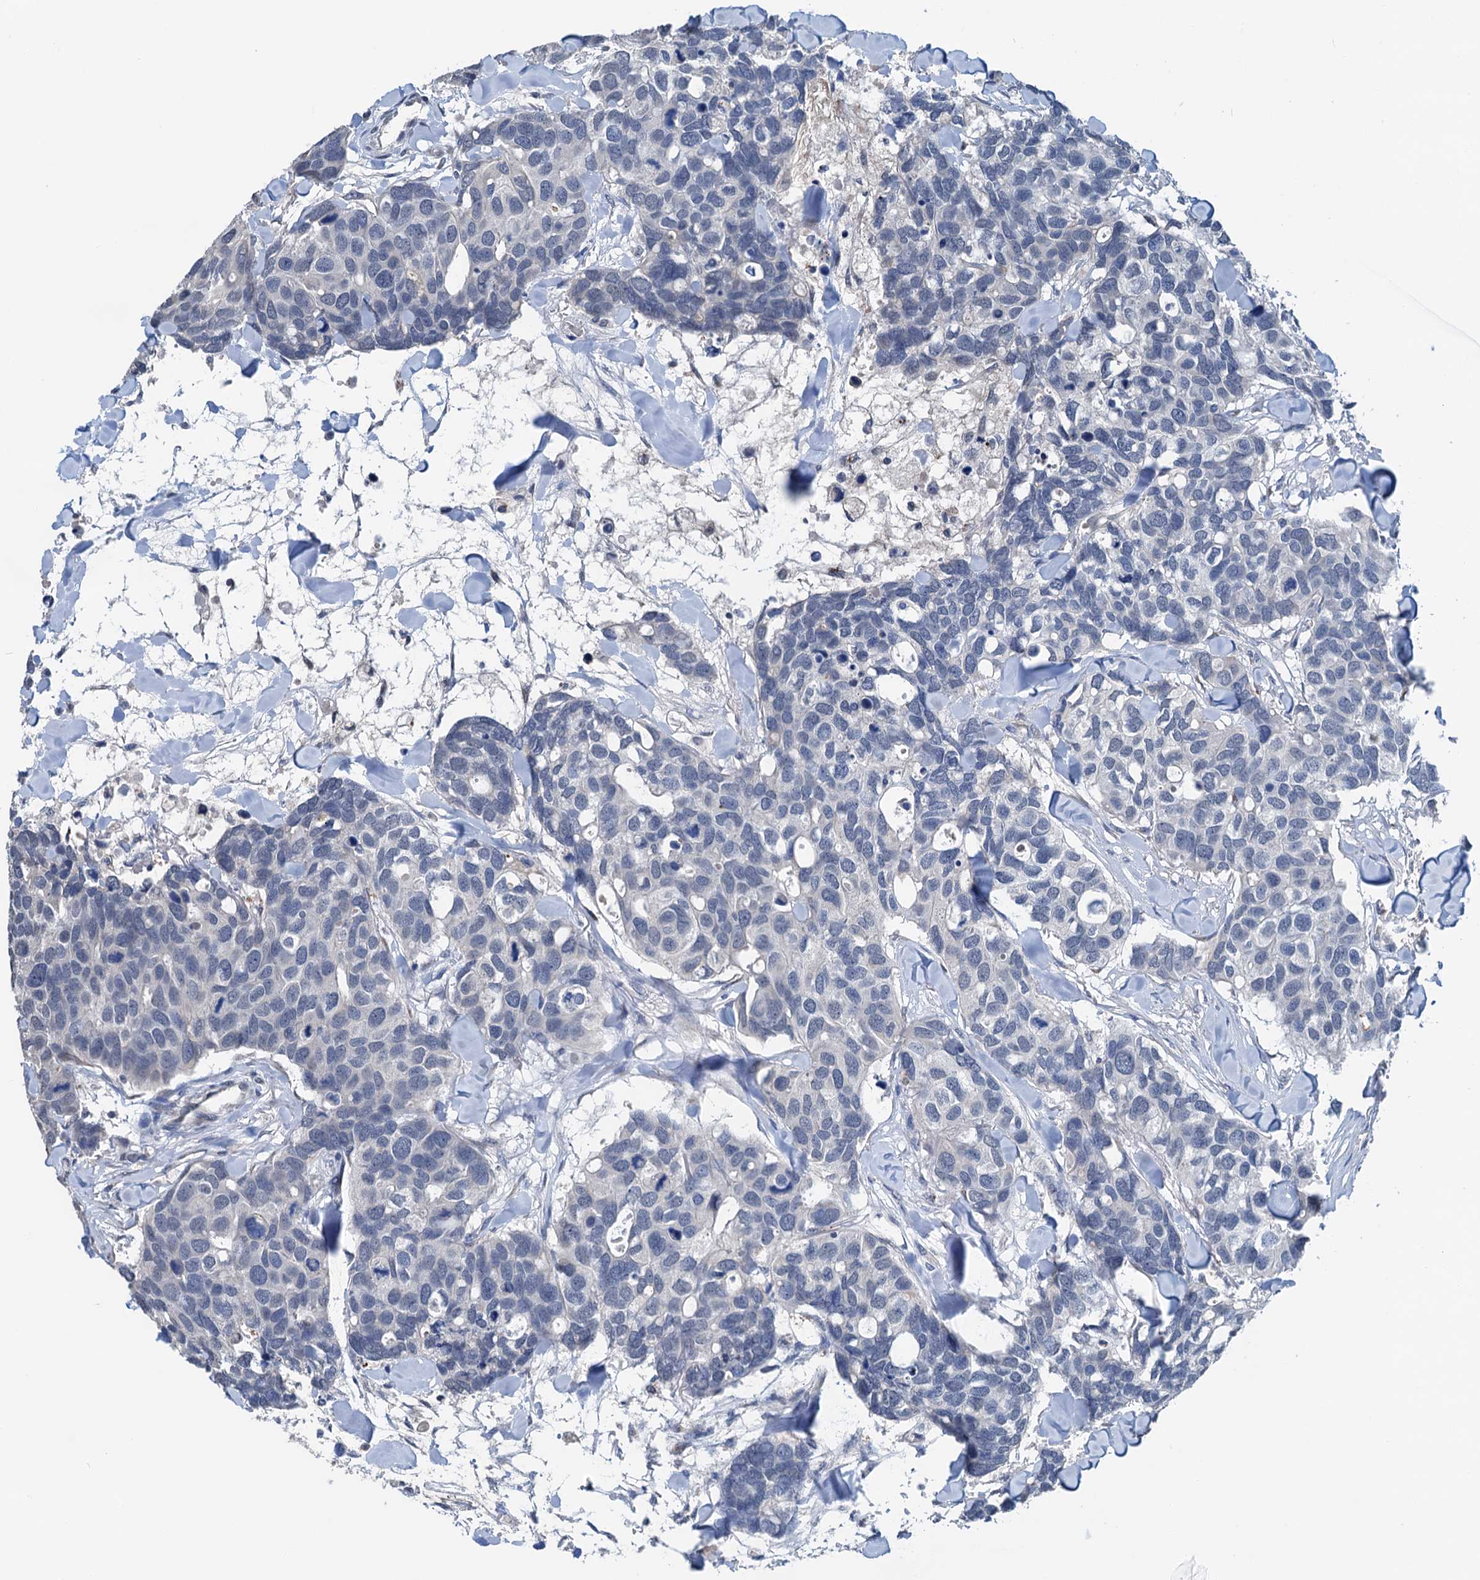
{"staining": {"intensity": "negative", "quantity": "none", "location": "none"}, "tissue": "breast cancer", "cell_type": "Tumor cells", "image_type": "cancer", "snomed": [{"axis": "morphology", "description": "Duct carcinoma"}, {"axis": "topography", "description": "Breast"}], "caption": "Immunohistochemistry (IHC) micrograph of breast cancer stained for a protein (brown), which displays no staining in tumor cells.", "gene": "SHLD1", "patient": {"sex": "female", "age": 83}}